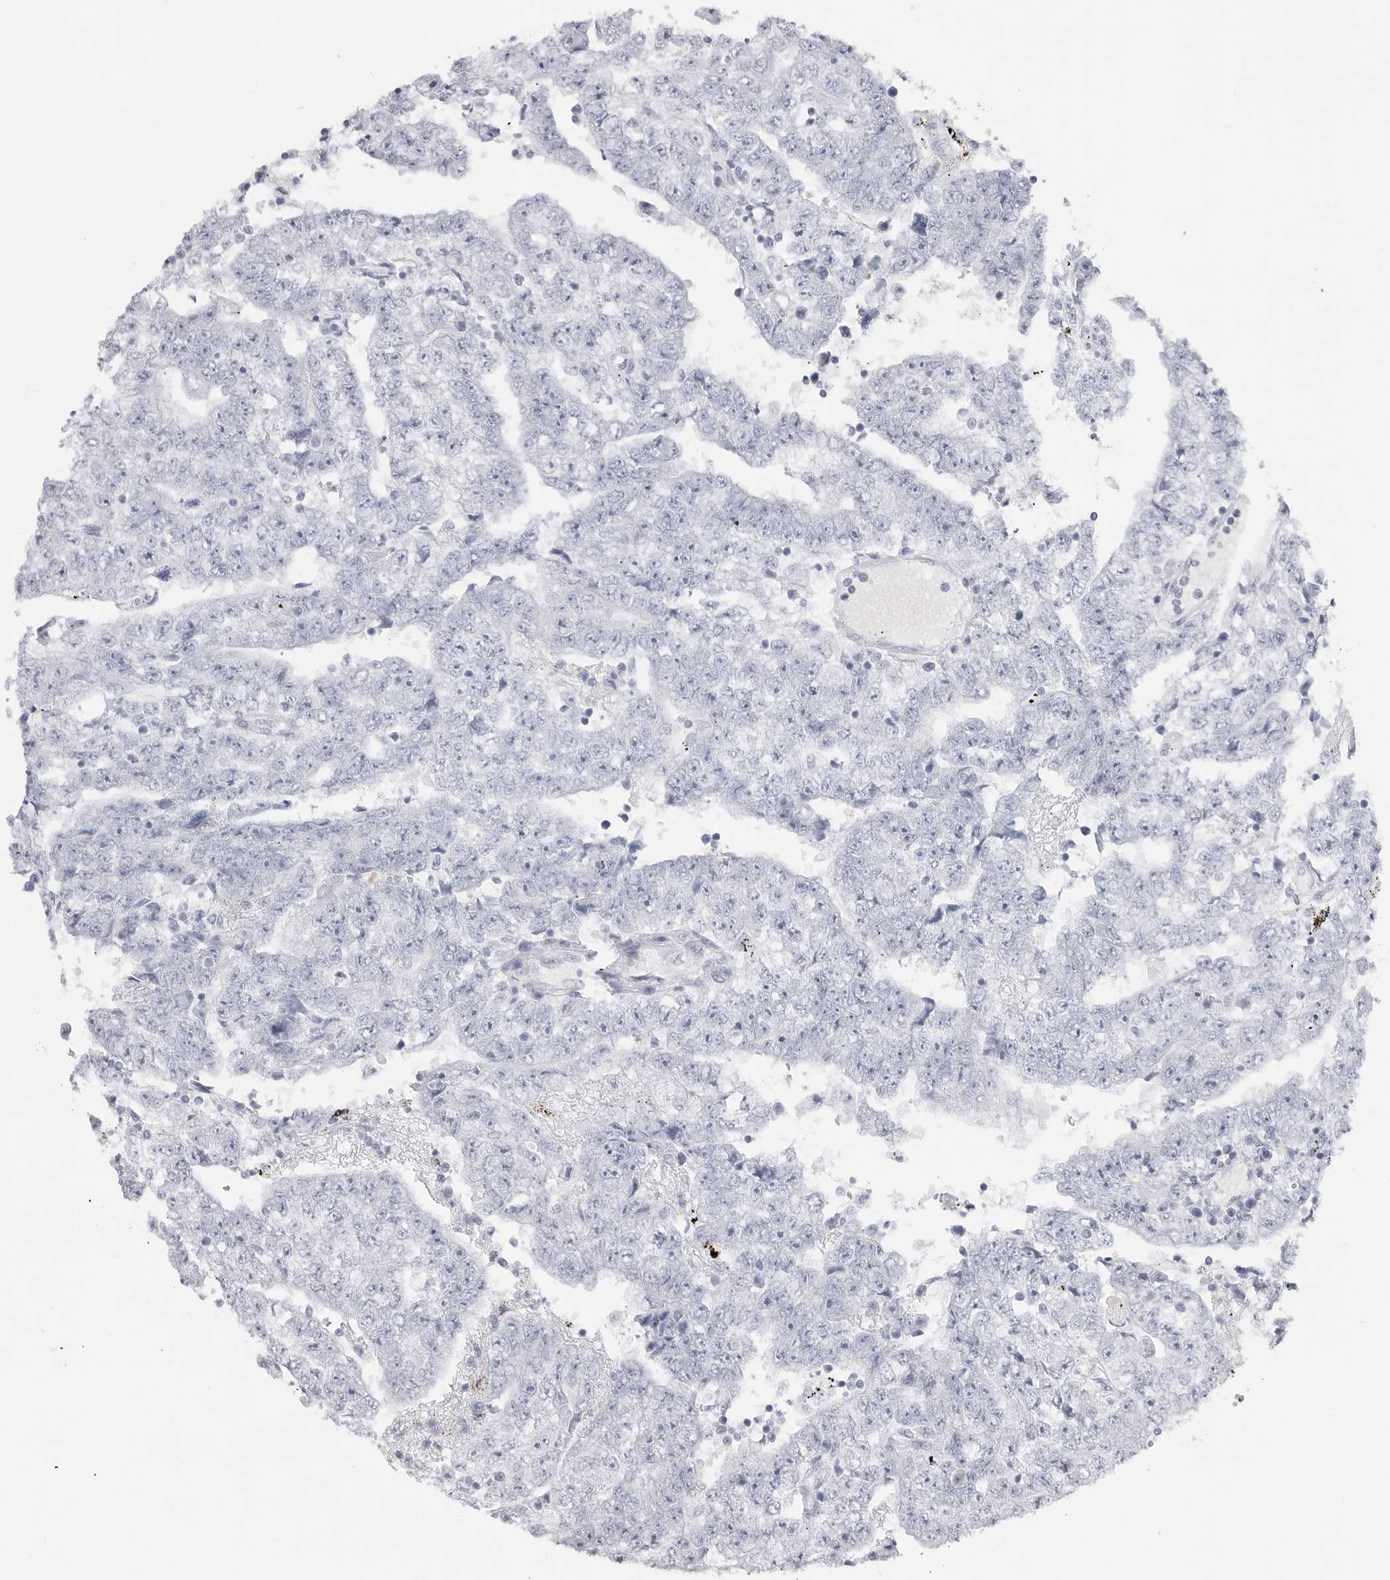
{"staining": {"intensity": "negative", "quantity": "none", "location": "none"}, "tissue": "testis cancer", "cell_type": "Tumor cells", "image_type": "cancer", "snomed": [{"axis": "morphology", "description": "Carcinoma, Embryonal, NOS"}, {"axis": "topography", "description": "Testis"}], "caption": "Tumor cells are negative for brown protein staining in testis embryonal carcinoma.", "gene": "TSSK1B", "patient": {"sex": "male", "age": 25}}